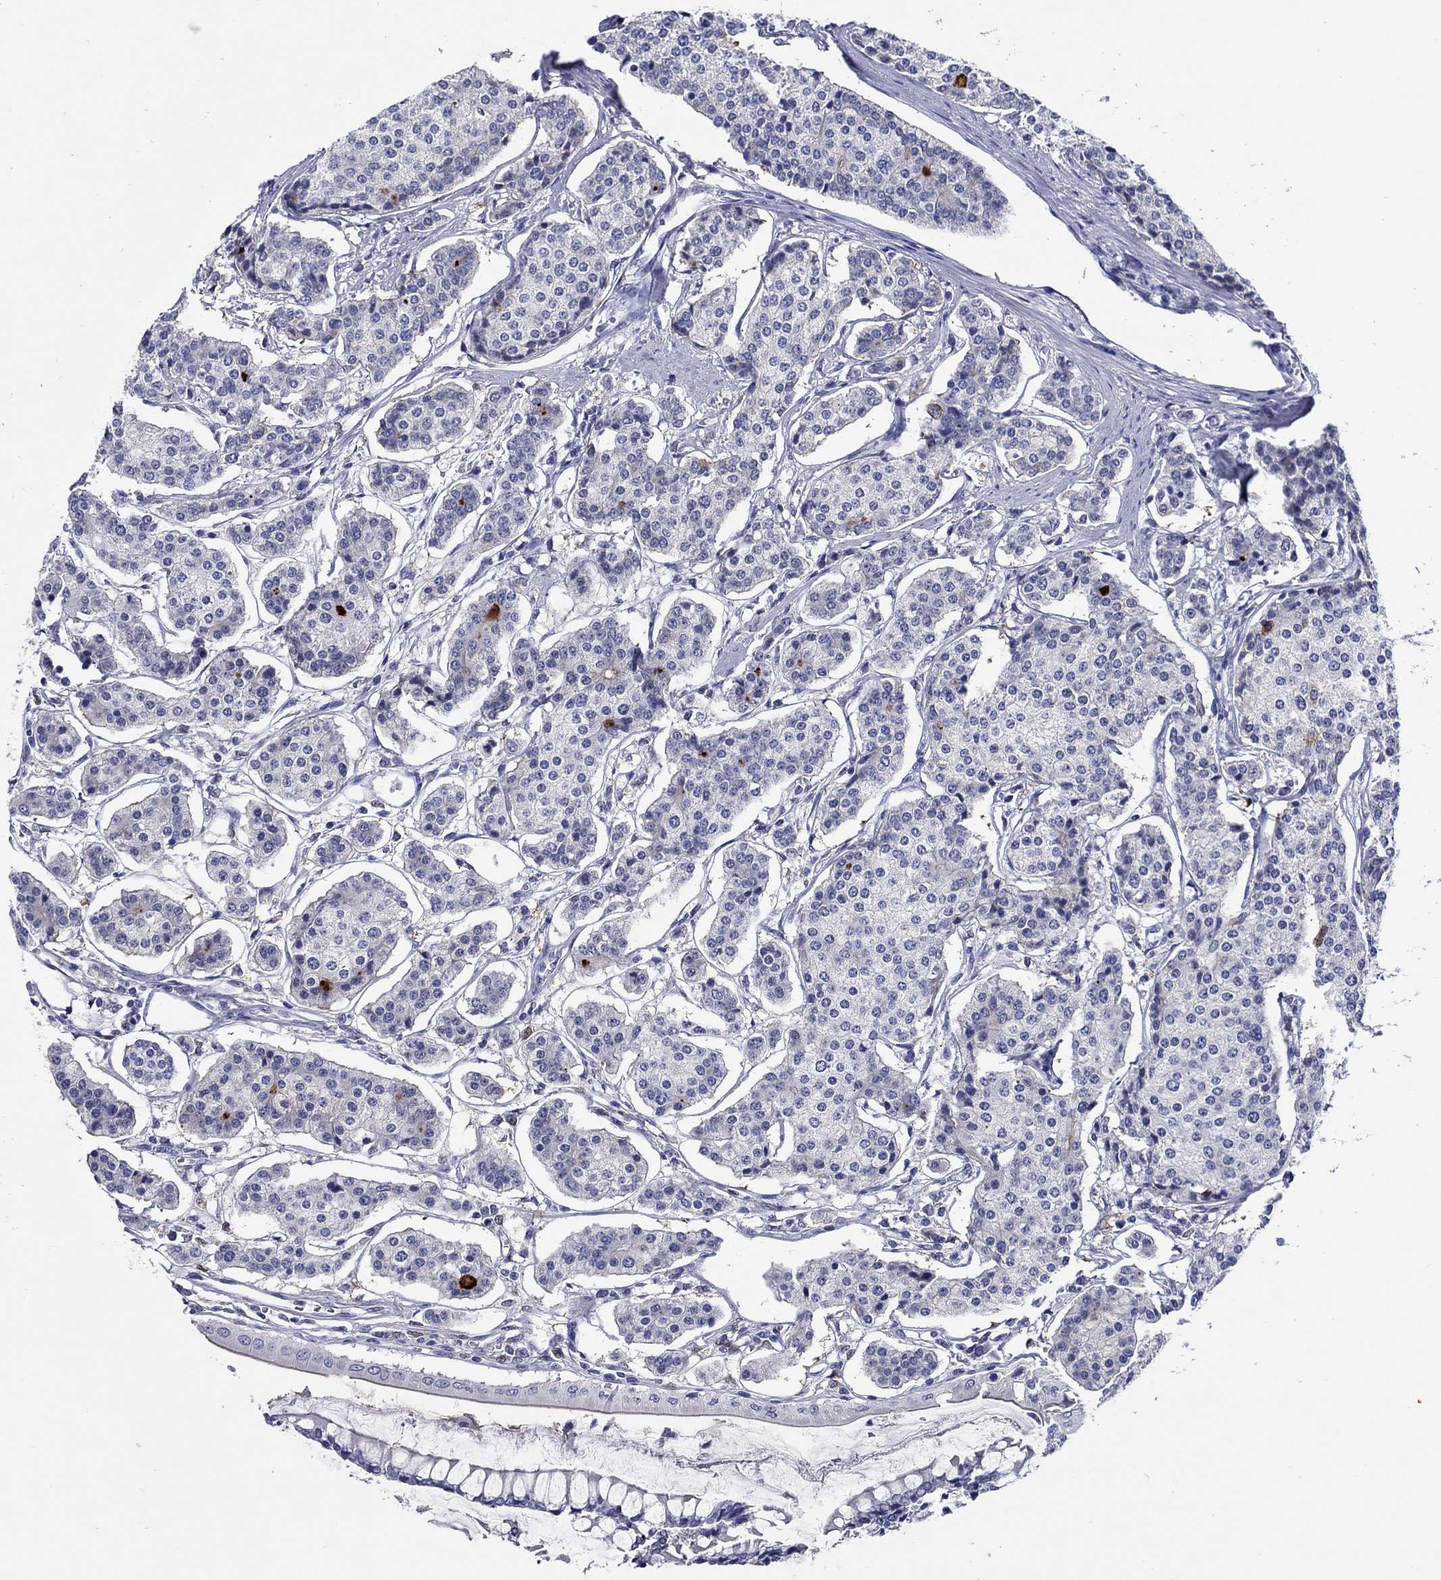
{"staining": {"intensity": "strong", "quantity": "<25%", "location": "cytoplasmic/membranous"}, "tissue": "carcinoid", "cell_type": "Tumor cells", "image_type": "cancer", "snomed": [{"axis": "morphology", "description": "Carcinoid, malignant, NOS"}, {"axis": "topography", "description": "Small intestine"}], "caption": "The micrograph shows immunohistochemical staining of malignant carcinoid. There is strong cytoplasmic/membranous expression is seen in approximately <25% of tumor cells.", "gene": "MC2R", "patient": {"sex": "female", "age": 65}}